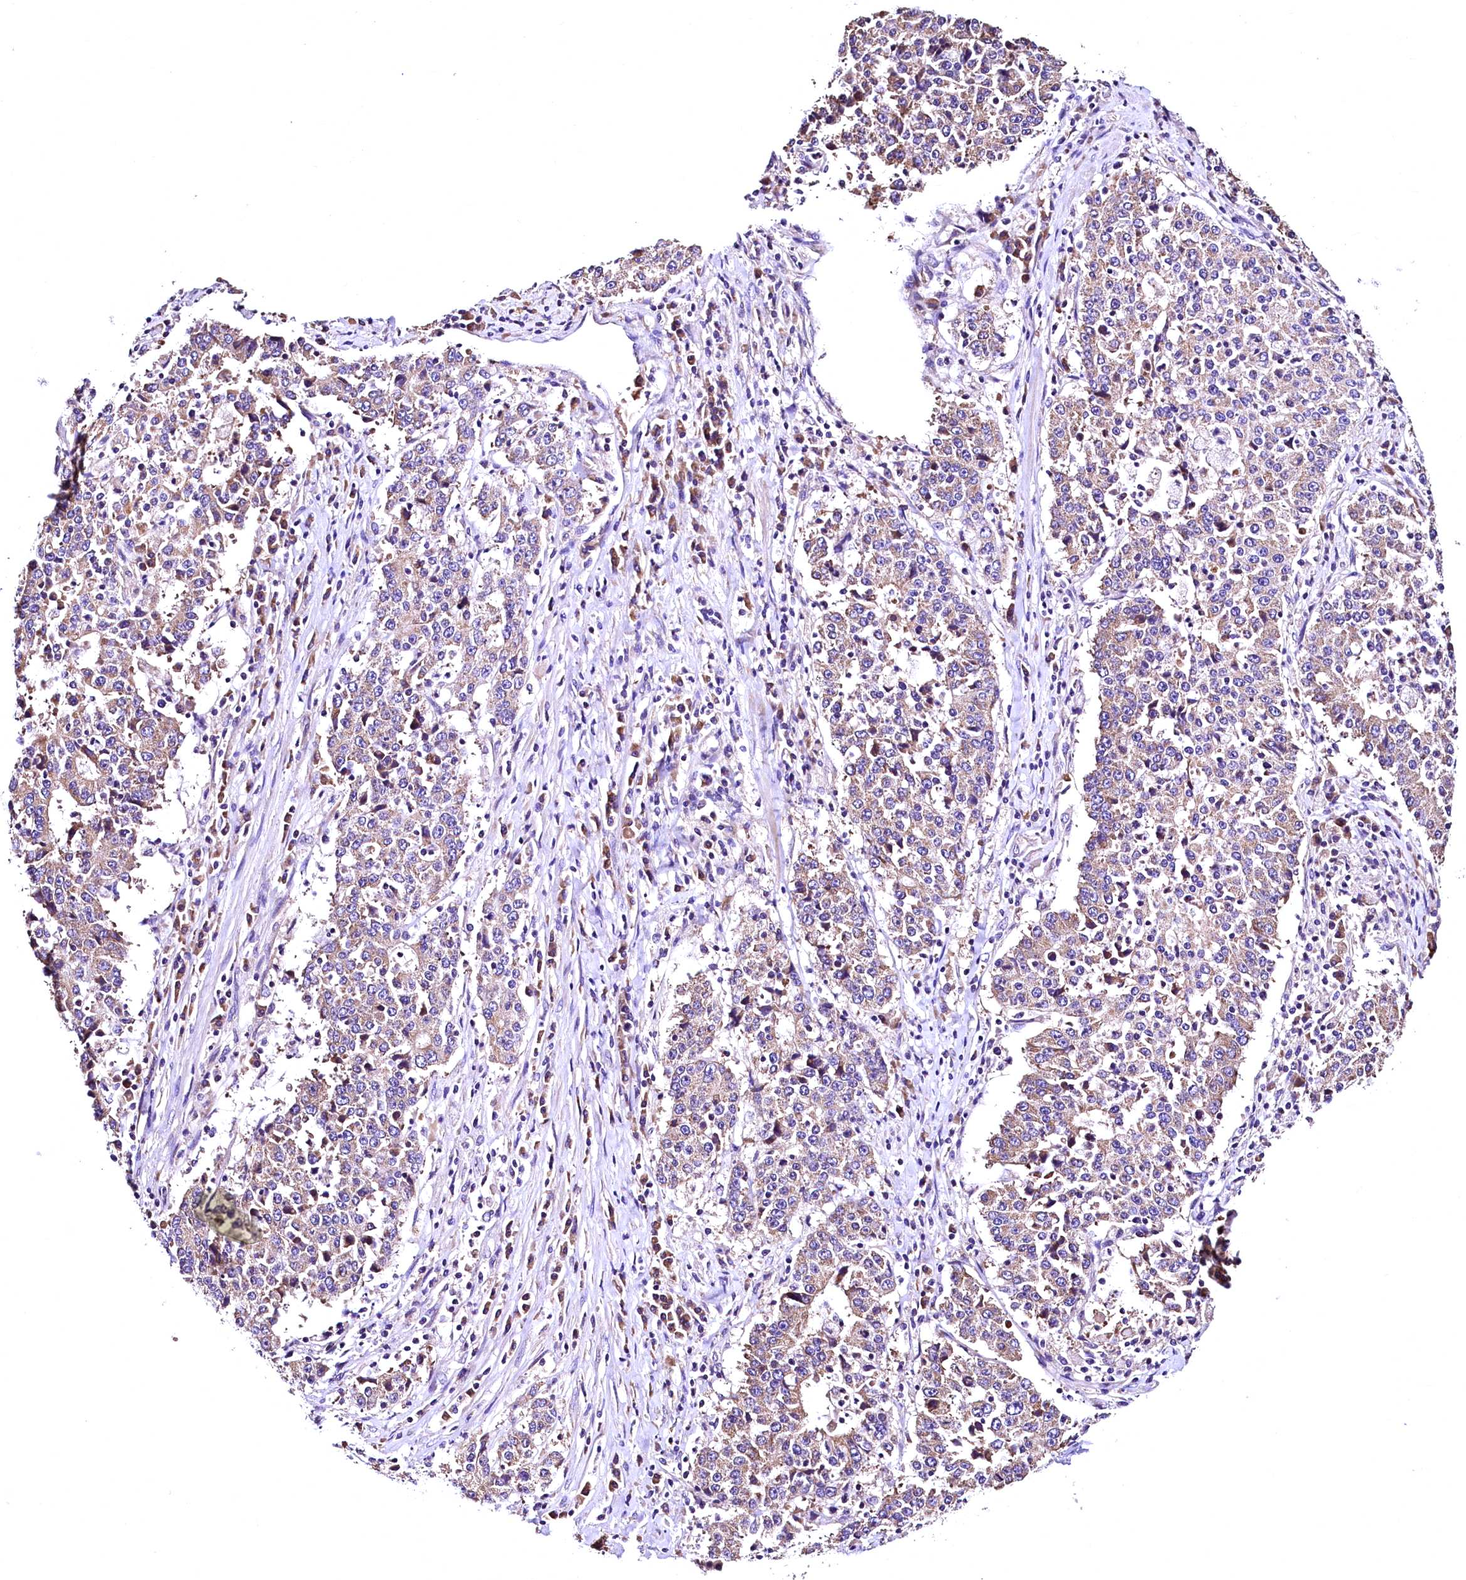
{"staining": {"intensity": "weak", "quantity": "25%-75%", "location": "cytoplasmic/membranous"}, "tissue": "stomach cancer", "cell_type": "Tumor cells", "image_type": "cancer", "snomed": [{"axis": "morphology", "description": "Adenocarcinoma, NOS"}, {"axis": "topography", "description": "Stomach"}], "caption": "This micrograph reveals immunohistochemistry staining of adenocarcinoma (stomach), with low weak cytoplasmic/membranous staining in about 25%-75% of tumor cells.", "gene": "LRSAM1", "patient": {"sex": "male", "age": 59}}